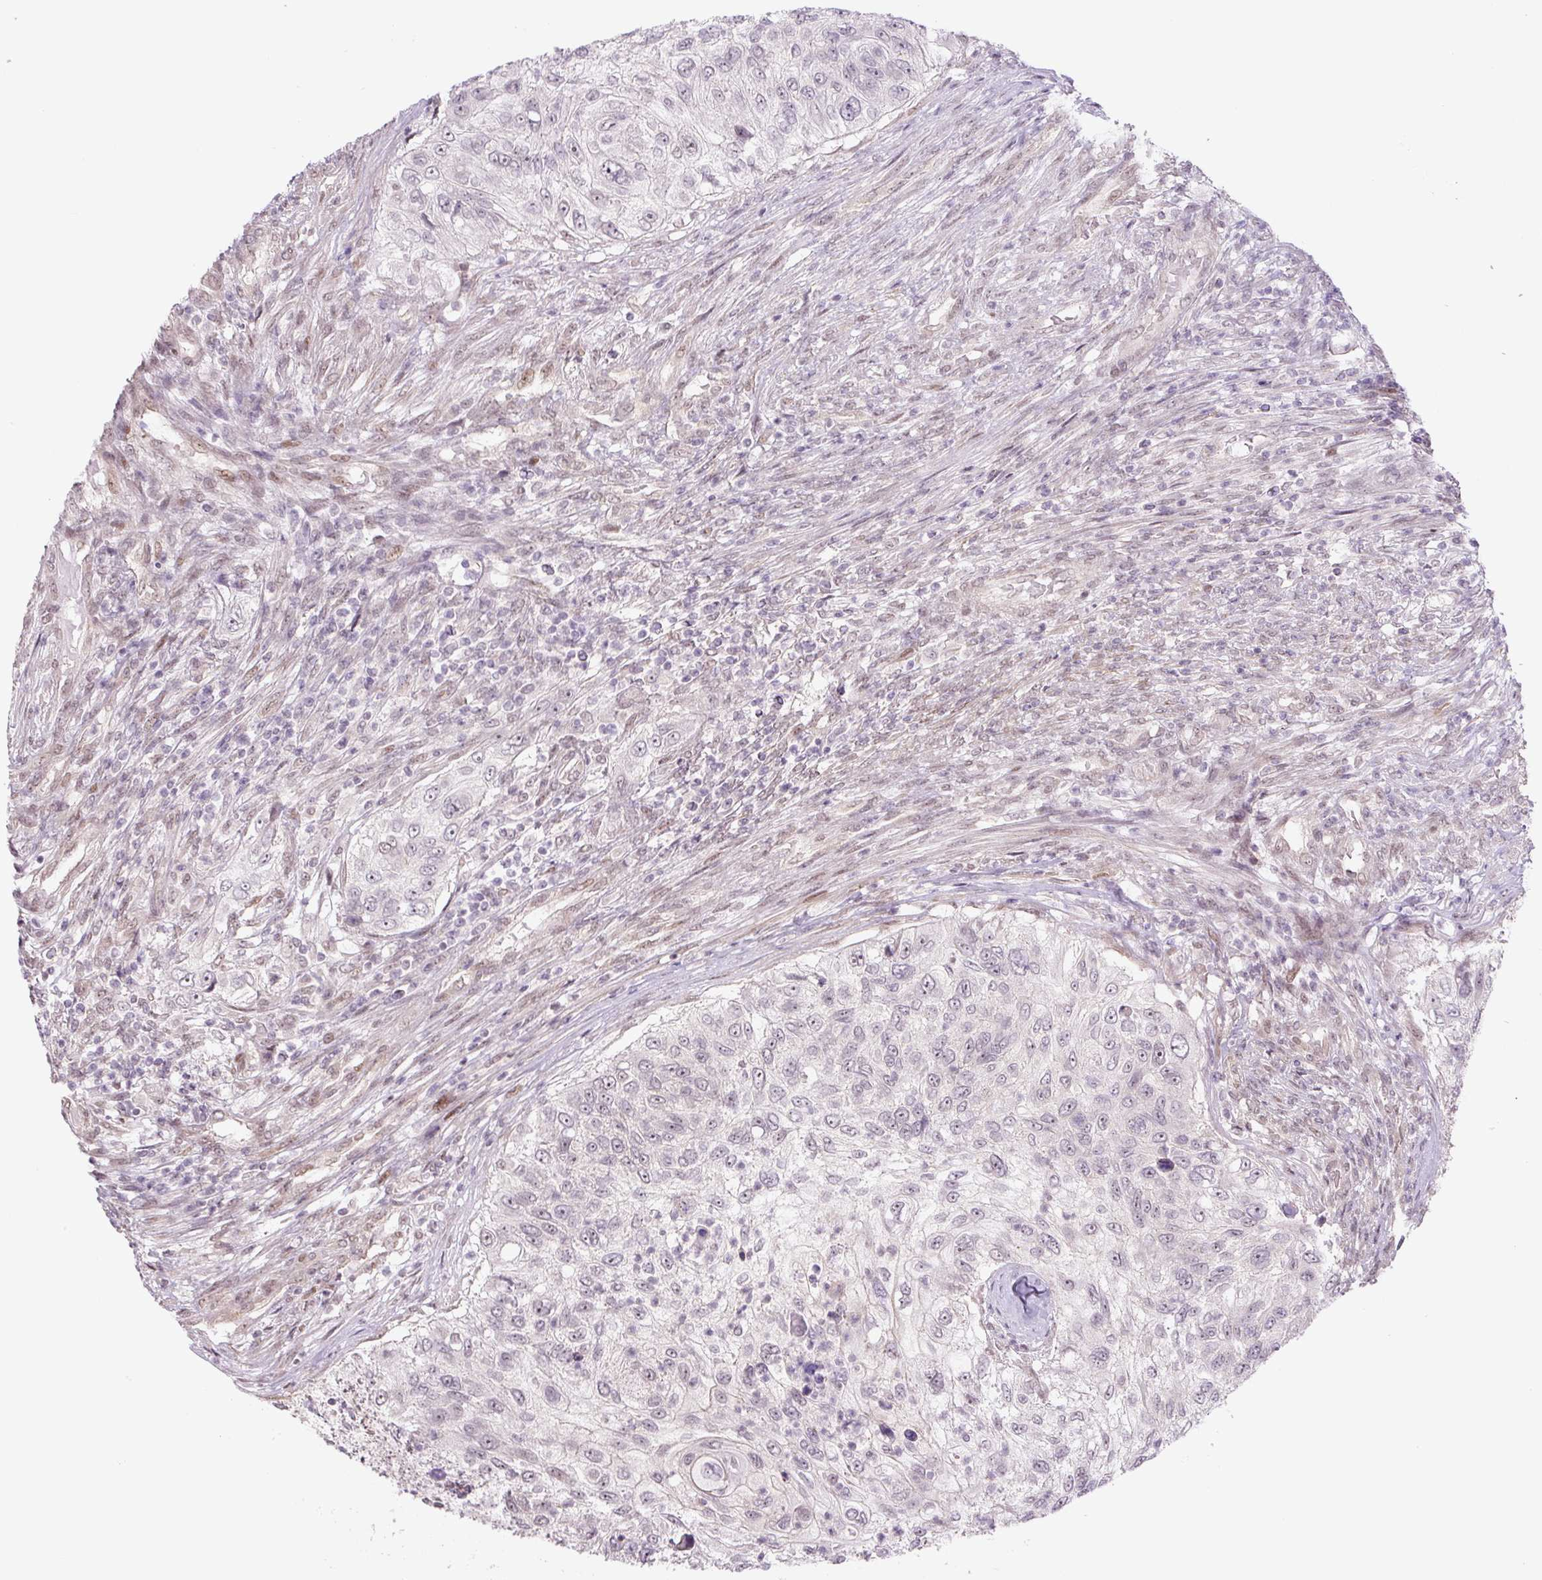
{"staining": {"intensity": "negative", "quantity": "none", "location": "none"}, "tissue": "urothelial cancer", "cell_type": "Tumor cells", "image_type": "cancer", "snomed": [{"axis": "morphology", "description": "Urothelial carcinoma, High grade"}, {"axis": "topography", "description": "Urinary bladder"}], "caption": "Immunohistochemistry (IHC) of urothelial carcinoma (high-grade) reveals no positivity in tumor cells. Nuclei are stained in blue.", "gene": "TCFL5", "patient": {"sex": "female", "age": 60}}